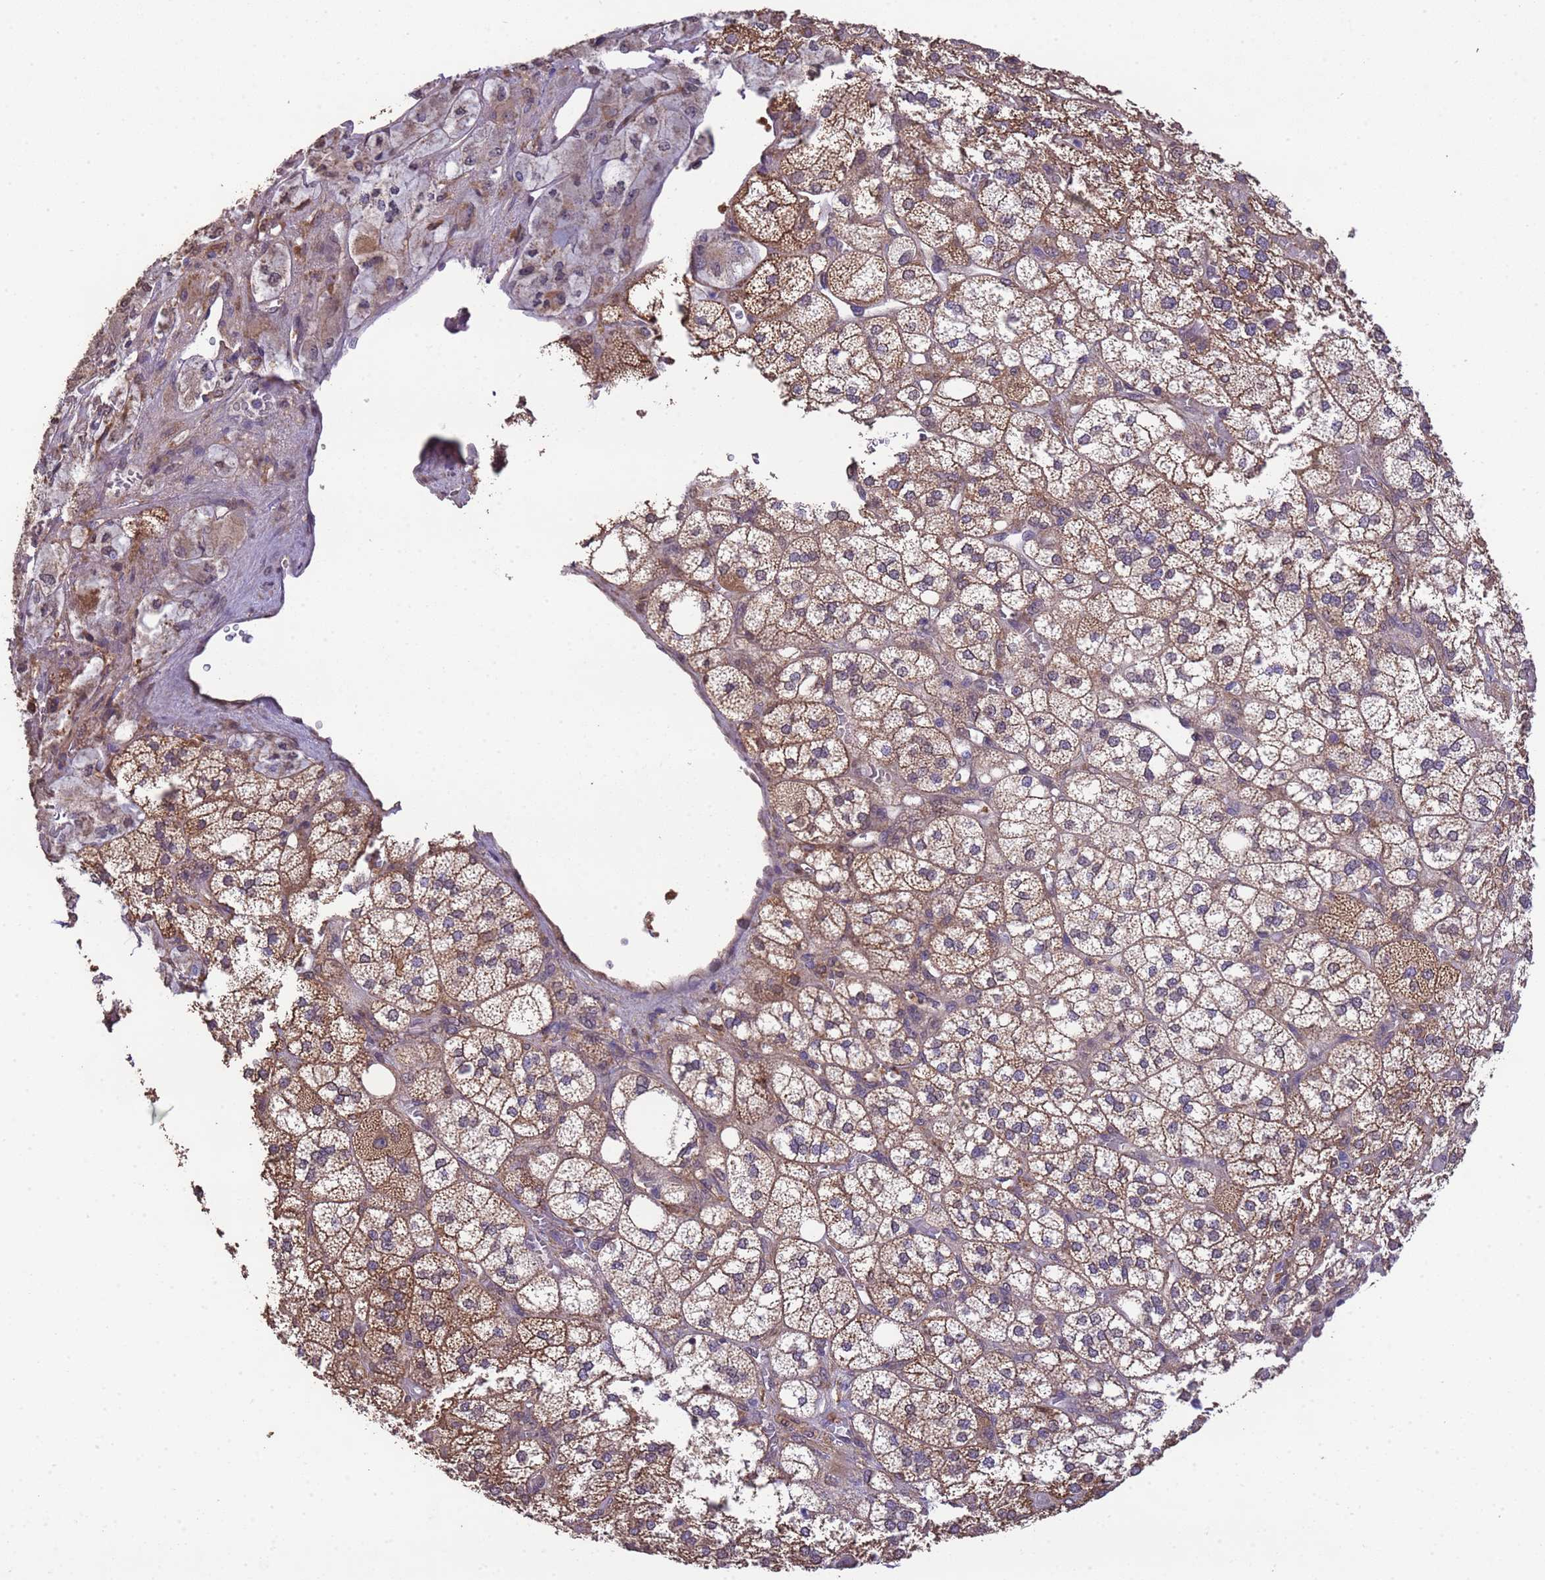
{"staining": {"intensity": "strong", "quantity": "25%-75%", "location": "cytoplasmic/membranous,nuclear"}, "tissue": "adrenal gland", "cell_type": "Glandular cells", "image_type": "normal", "snomed": [{"axis": "morphology", "description": "Normal tissue, NOS"}, {"axis": "topography", "description": "Adrenal gland"}], "caption": "Human adrenal gland stained with a brown dye exhibits strong cytoplasmic/membranous,nuclear positive positivity in approximately 25%-75% of glandular cells.", "gene": "NPHP1", "patient": {"sex": "male", "age": 61}}